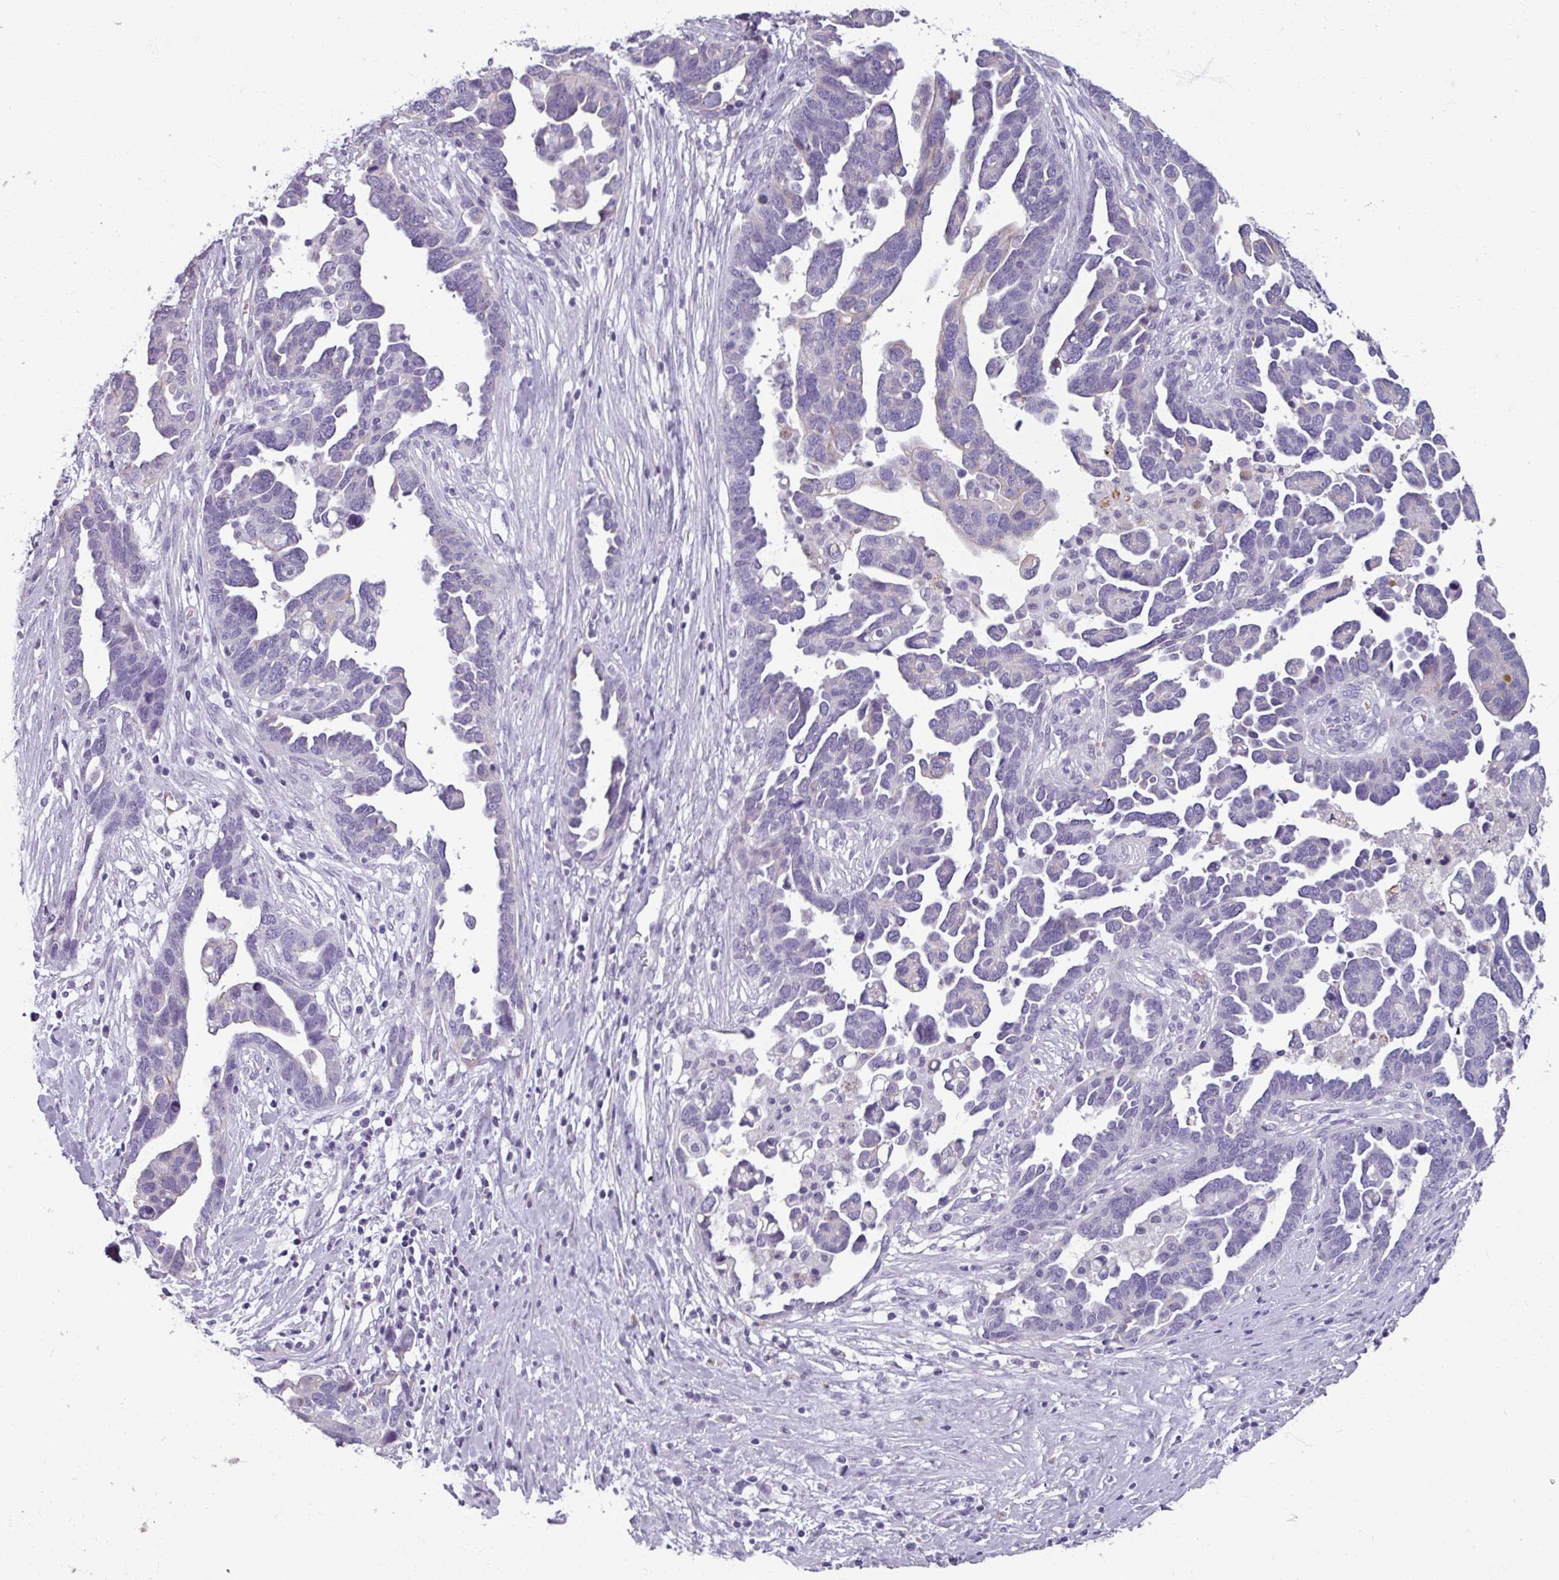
{"staining": {"intensity": "negative", "quantity": "none", "location": "none"}, "tissue": "ovarian cancer", "cell_type": "Tumor cells", "image_type": "cancer", "snomed": [{"axis": "morphology", "description": "Cystadenocarcinoma, serous, NOS"}, {"axis": "topography", "description": "Ovary"}], "caption": "This is an IHC photomicrograph of ovarian cancer (serous cystadenocarcinoma). There is no positivity in tumor cells.", "gene": "SPESP1", "patient": {"sex": "female", "age": 54}}